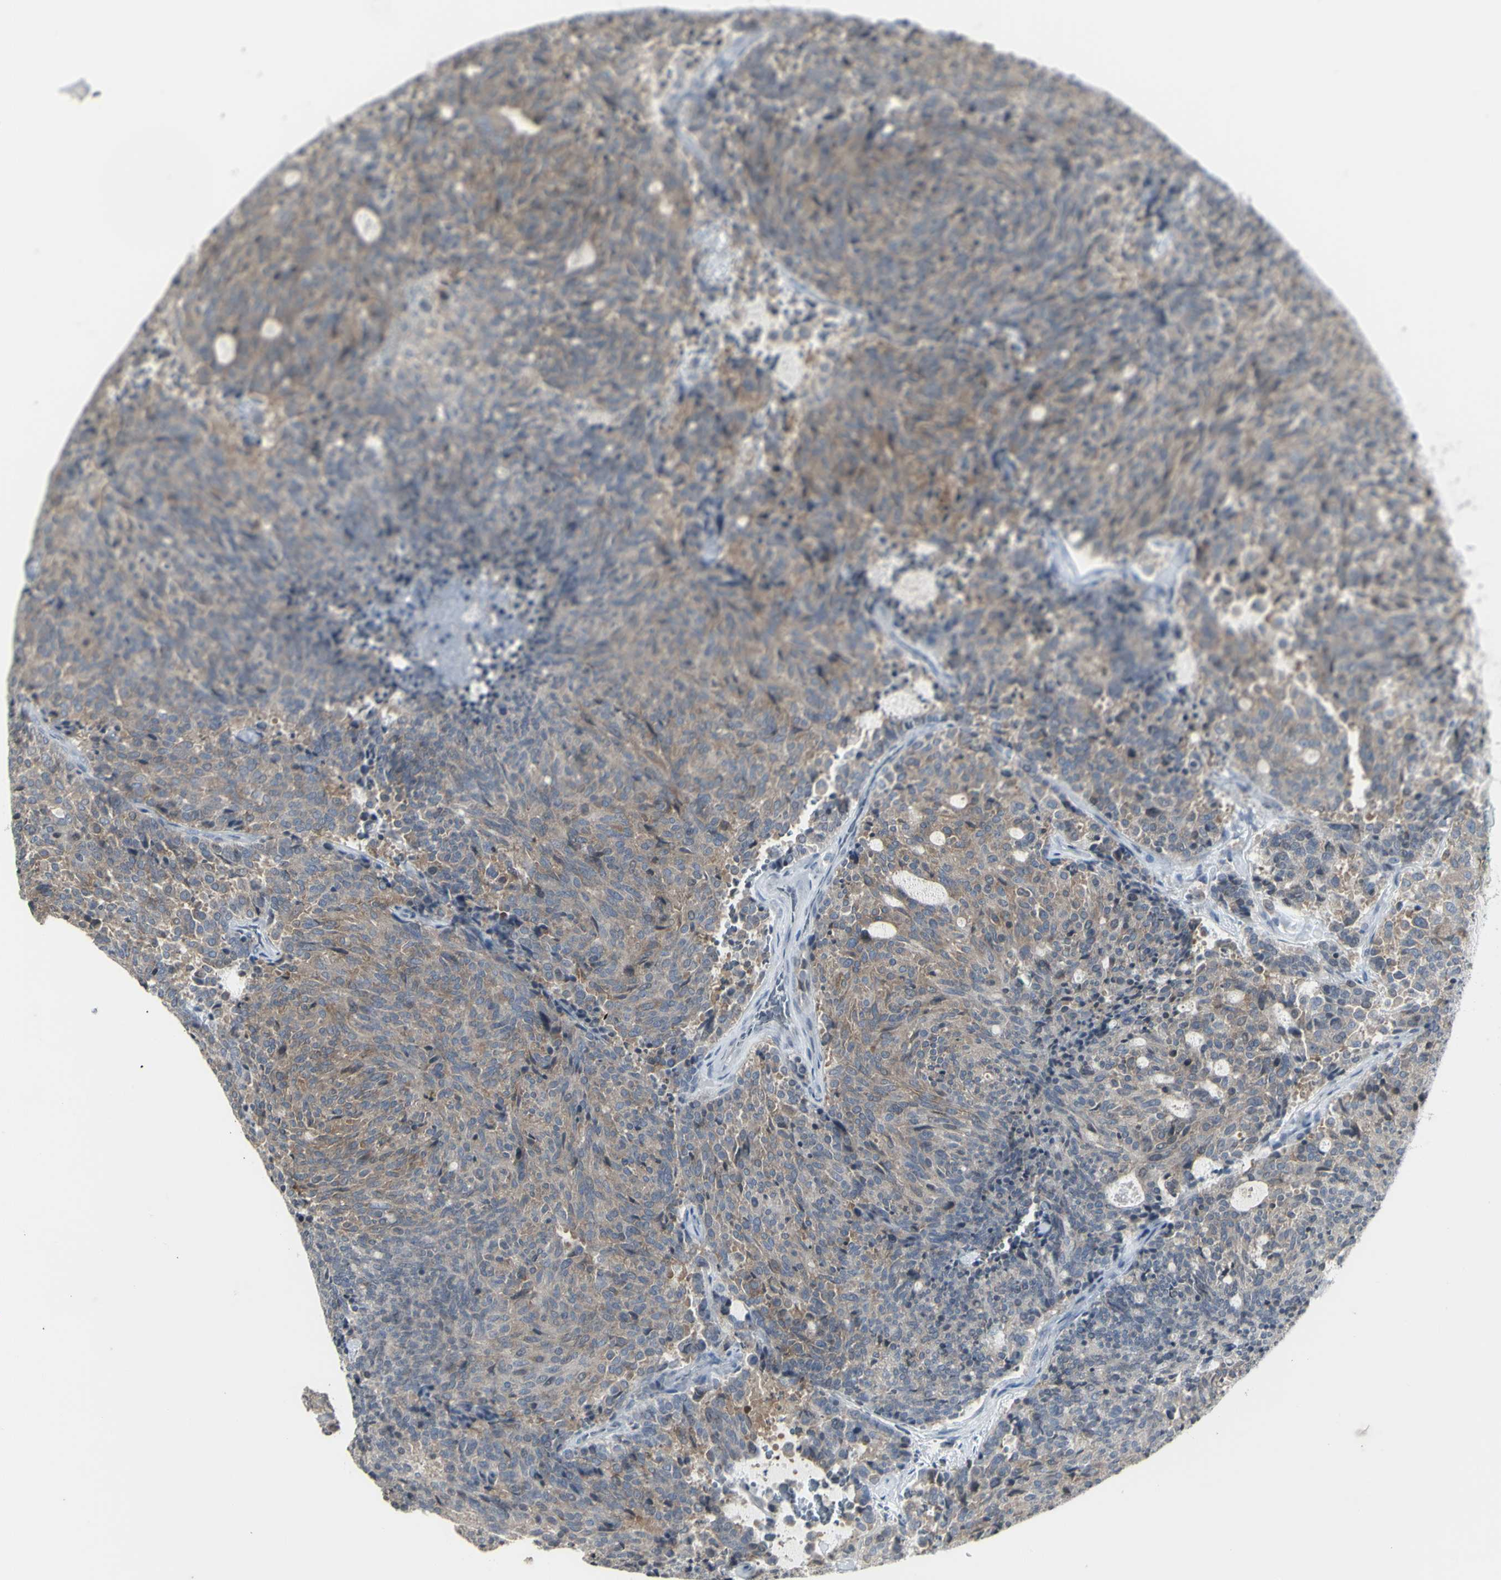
{"staining": {"intensity": "weak", "quantity": ">75%", "location": "cytoplasmic/membranous"}, "tissue": "carcinoid", "cell_type": "Tumor cells", "image_type": "cancer", "snomed": [{"axis": "morphology", "description": "Carcinoid, malignant, NOS"}, {"axis": "topography", "description": "Pancreas"}], "caption": "A histopathology image of human carcinoid stained for a protein exhibits weak cytoplasmic/membranous brown staining in tumor cells.", "gene": "MUC5AC", "patient": {"sex": "female", "age": 54}}